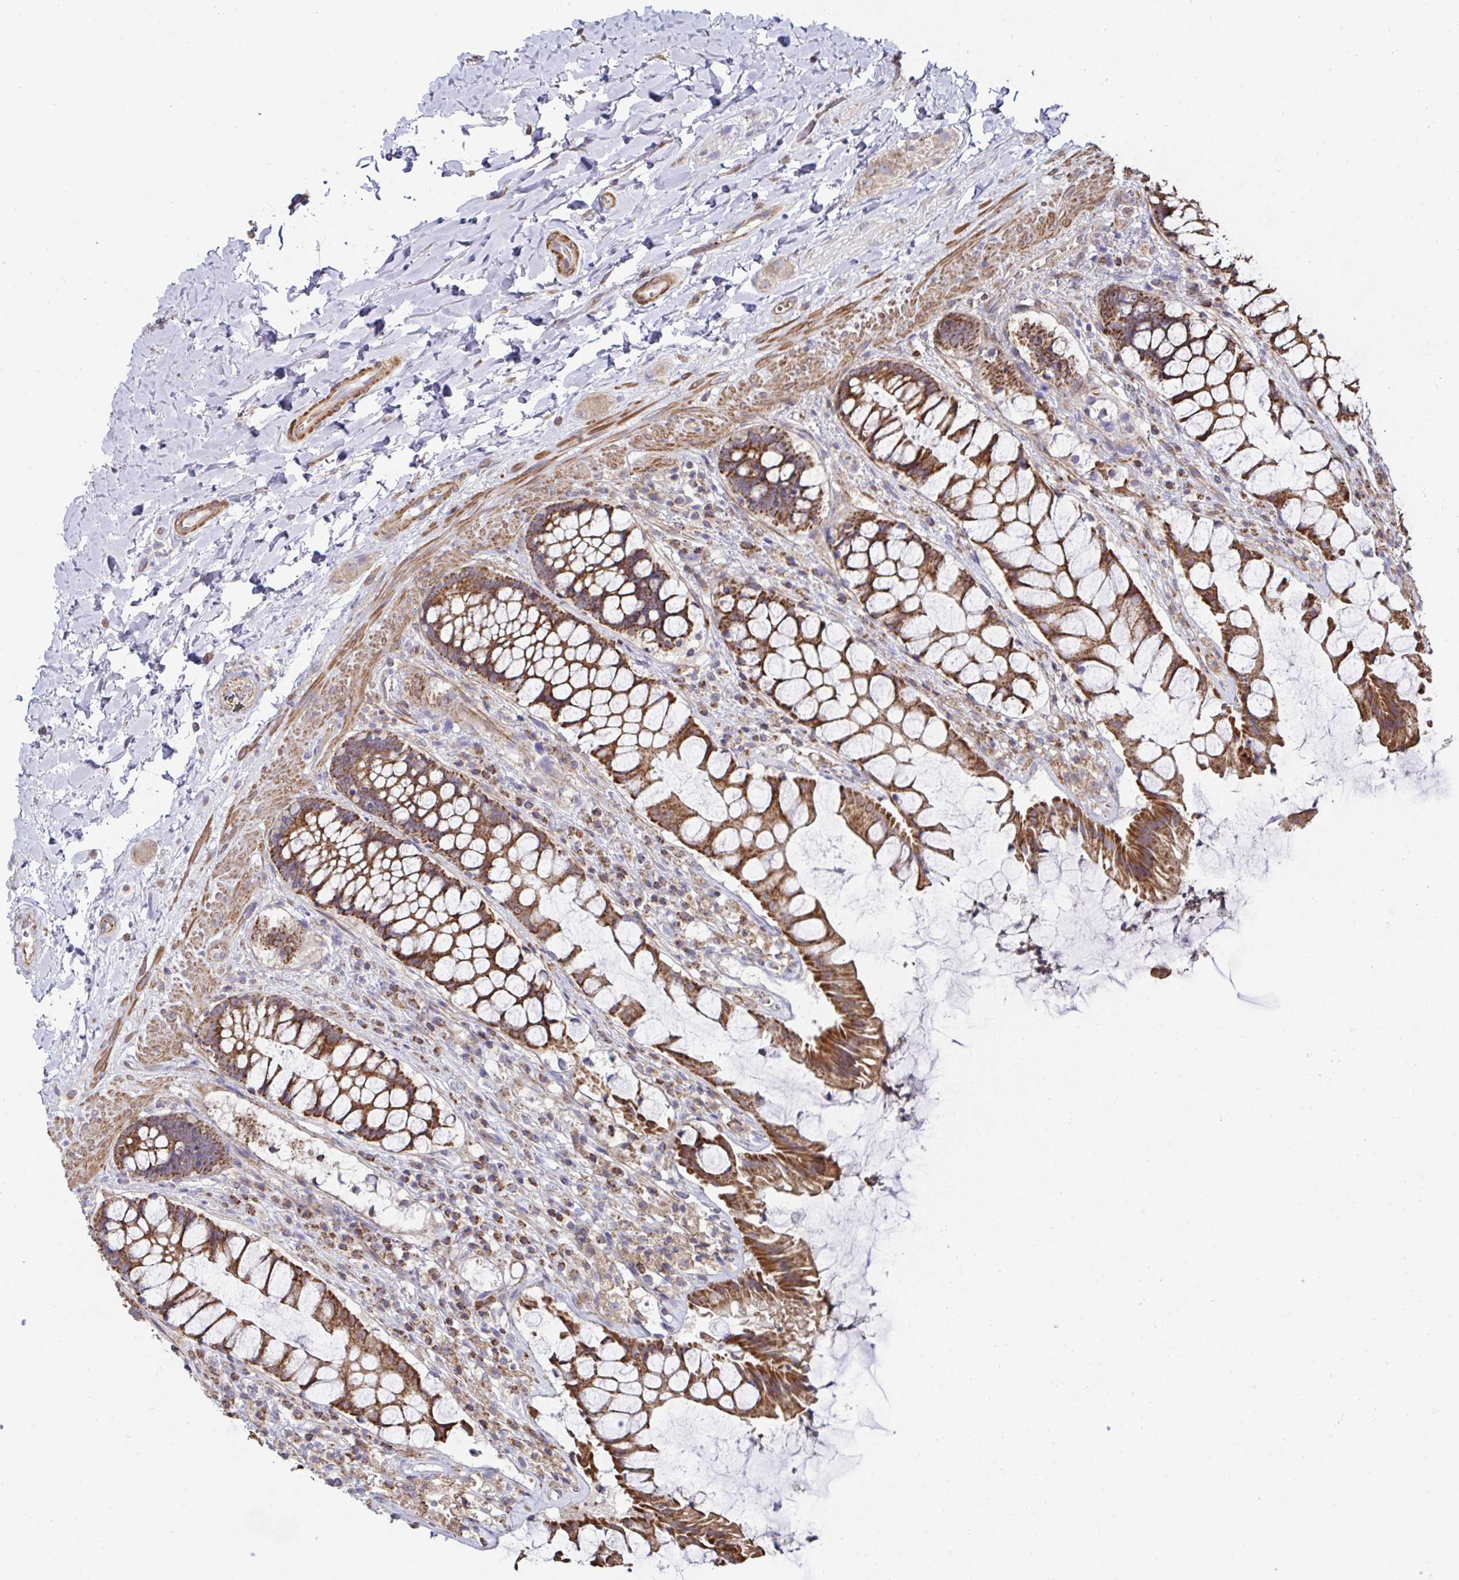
{"staining": {"intensity": "strong", "quantity": ">75%", "location": "cytoplasmic/membranous"}, "tissue": "rectum", "cell_type": "Glandular cells", "image_type": "normal", "snomed": [{"axis": "morphology", "description": "Normal tissue, NOS"}, {"axis": "topography", "description": "Rectum"}], "caption": "This image exhibits normal rectum stained with immunohistochemistry (IHC) to label a protein in brown. The cytoplasmic/membranous of glandular cells show strong positivity for the protein. Nuclei are counter-stained blue.", "gene": "DZANK1", "patient": {"sex": "female", "age": 58}}